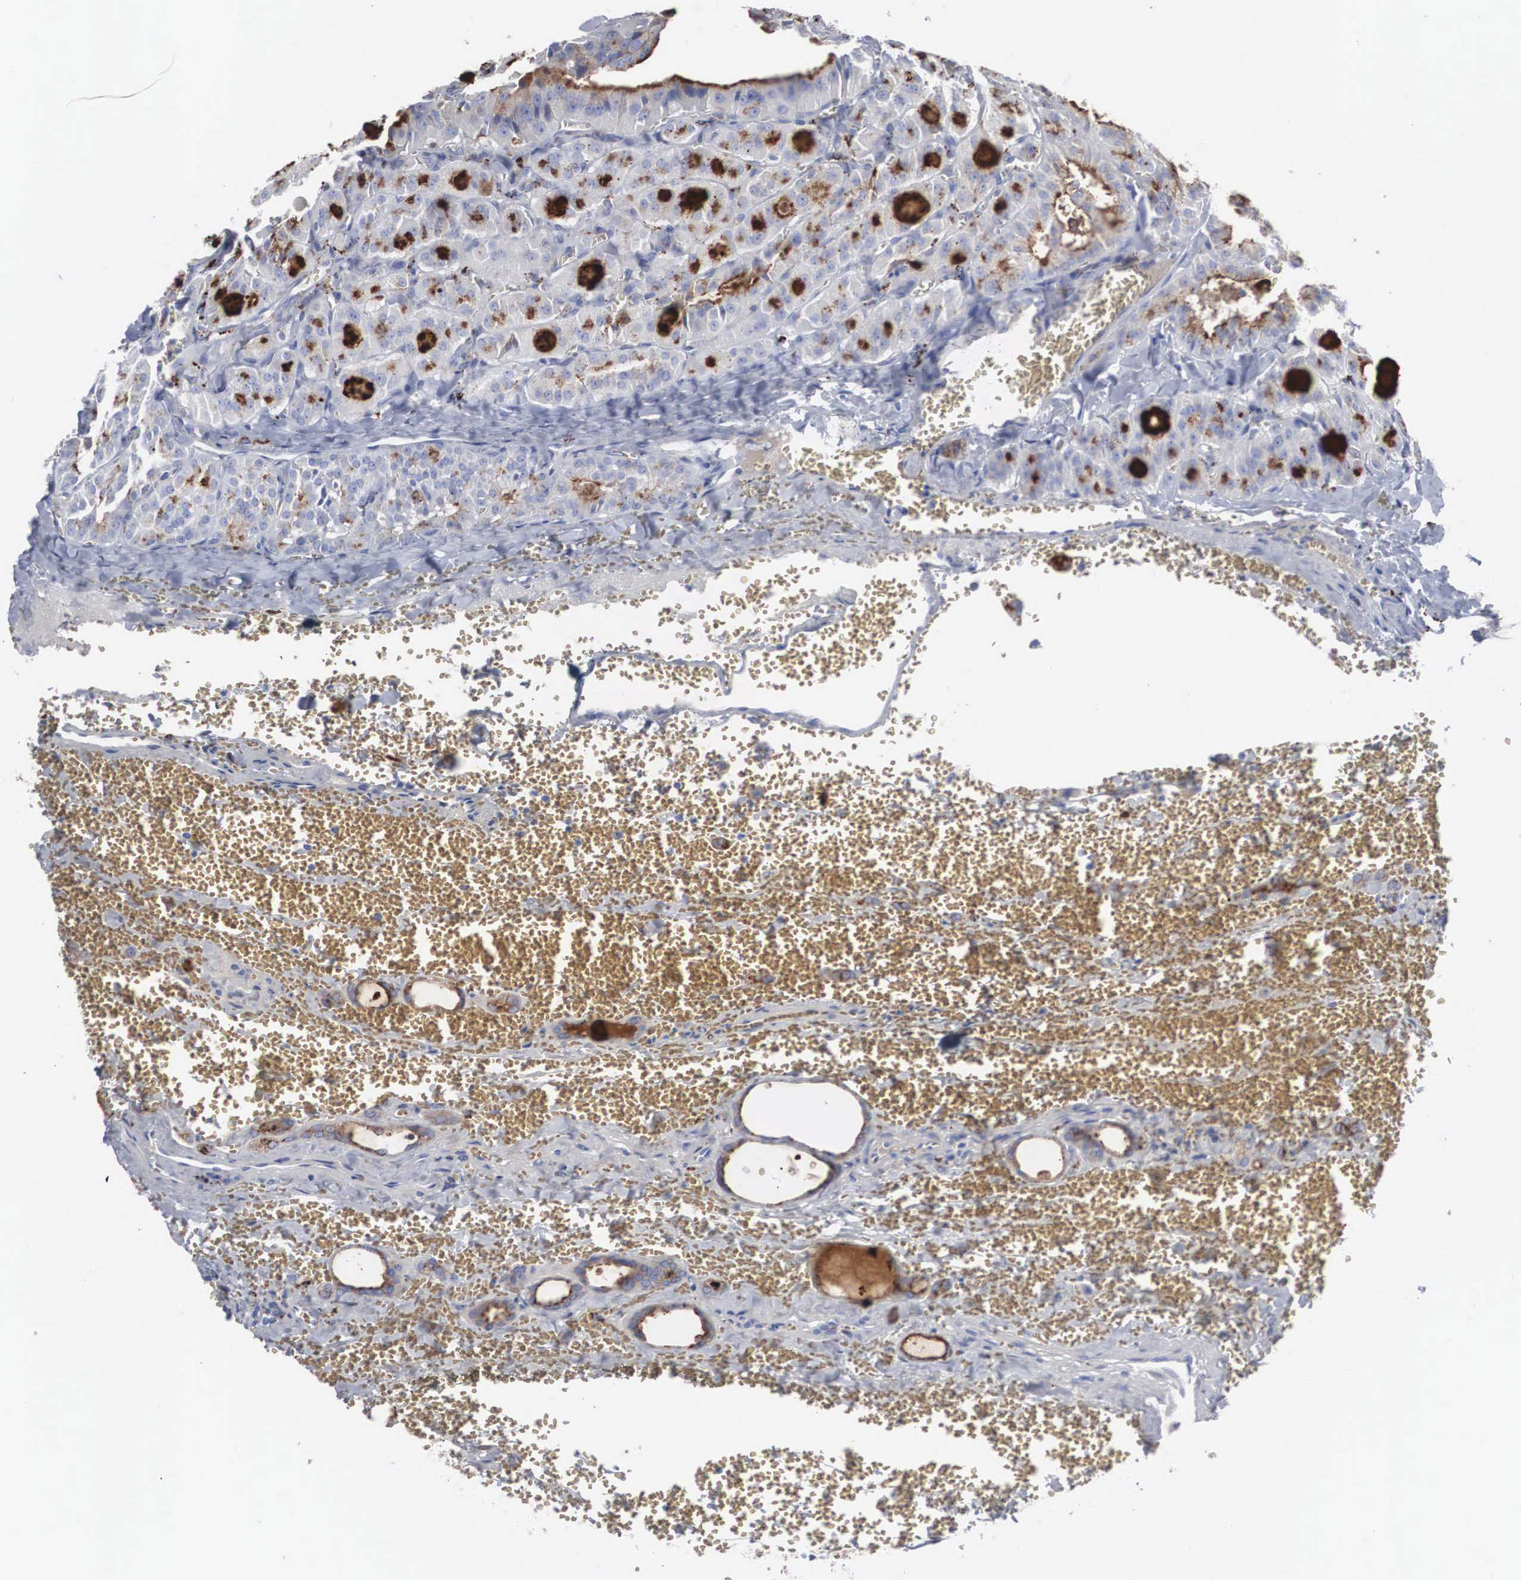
{"staining": {"intensity": "weak", "quantity": "<25%", "location": "cytoplasmic/membranous"}, "tissue": "thyroid cancer", "cell_type": "Tumor cells", "image_type": "cancer", "snomed": [{"axis": "morphology", "description": "Carcinoma, NOS"}, {"axis": "topography", "description": "Thyroid gland"}], "caption": "Immunohistochemistry (IHC) photomicrograph of thyroid cancer stained for a protein (brown), which shows no positivity in tumor cells.", "gene": "LGALS3BP", "patient": {"sex": "male", "age": 76}}